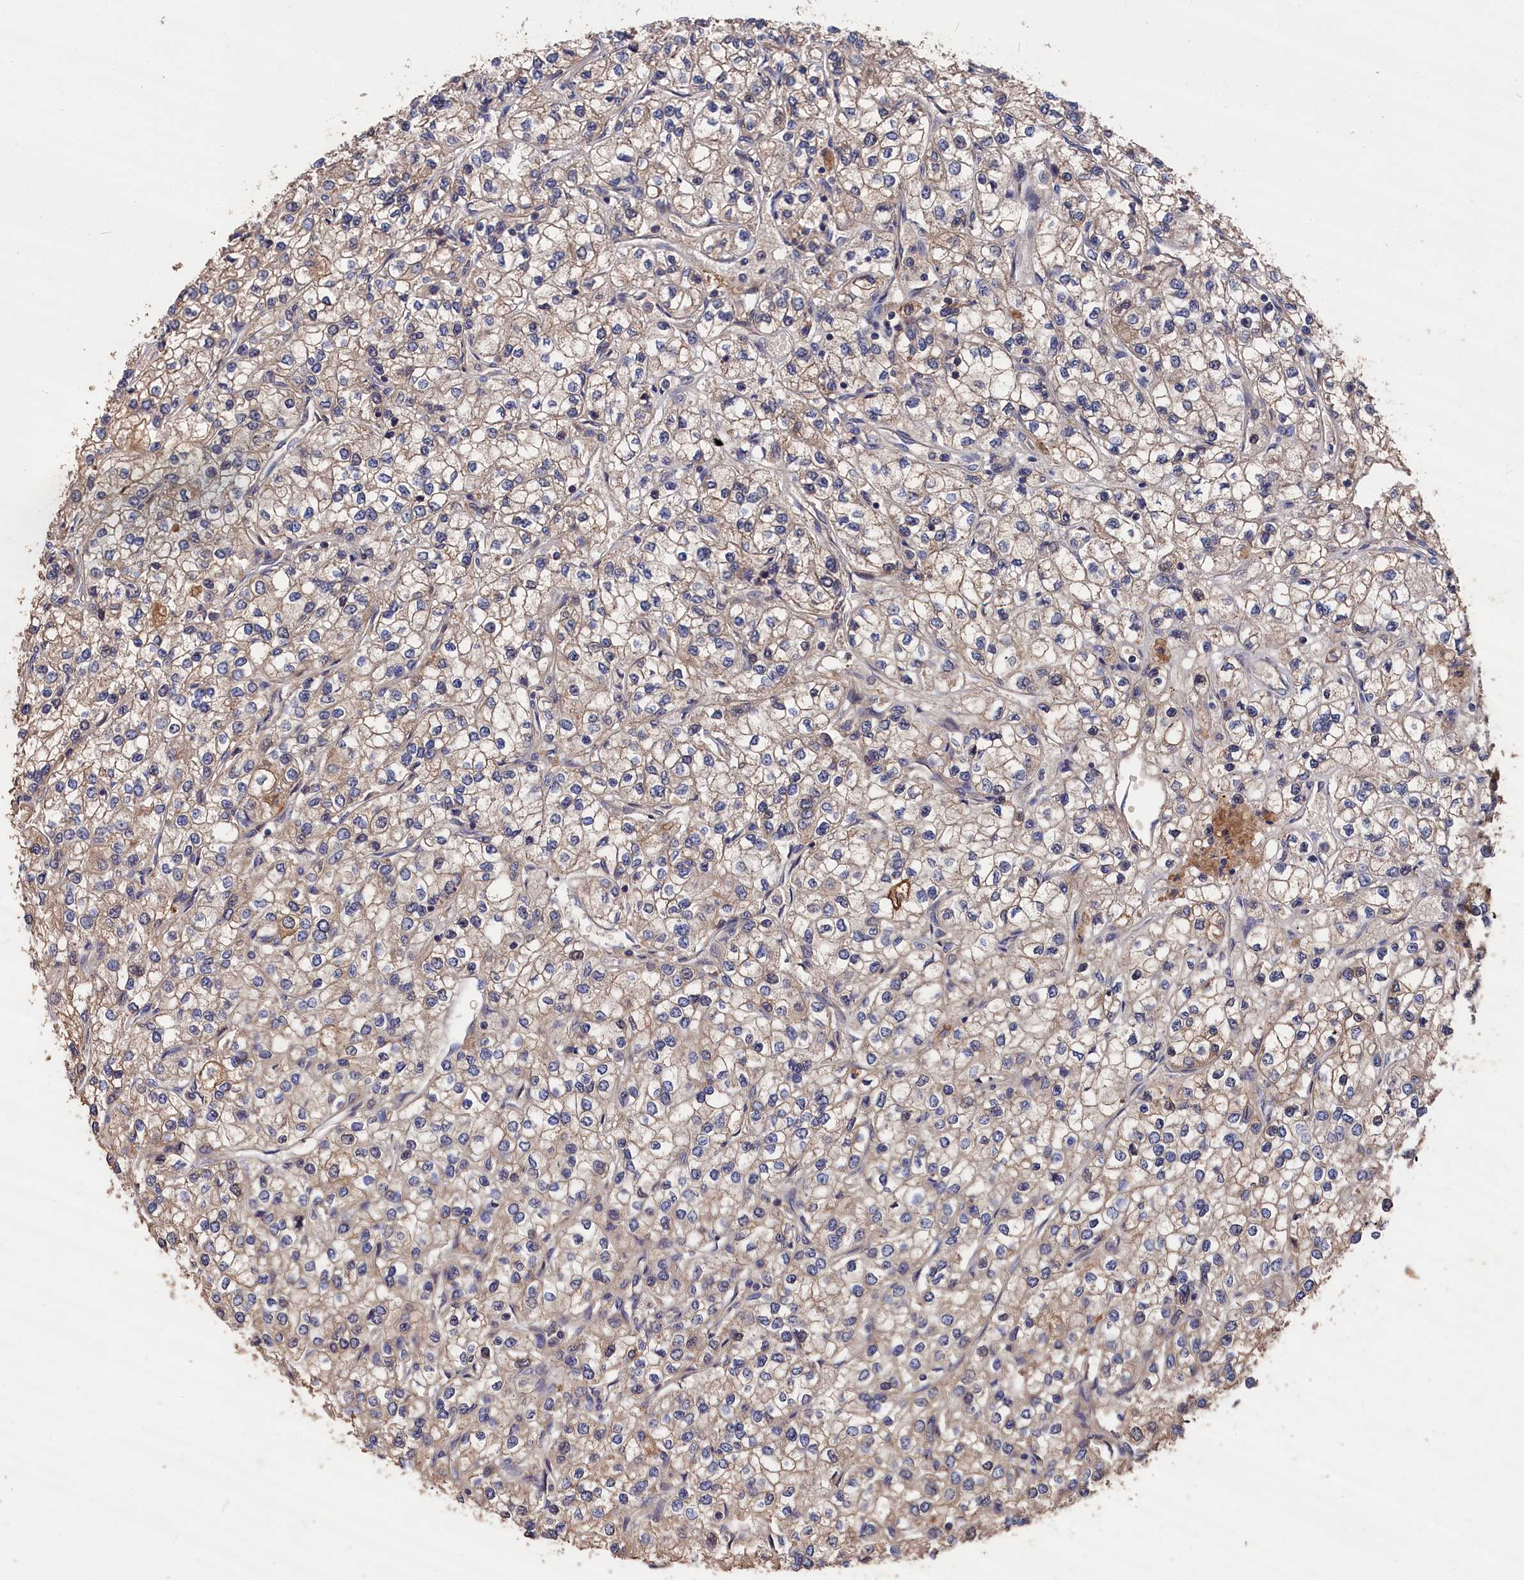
{"staining": {"intensity": "weak", "quantity": "25%-75%", "location": "cytoplasmic/membranous"}, "tissue": "renal cancer", "cell_type": "Tumor cells", "image_type": "cancer", "snomed": [{"axis": "morphology", "description": "Adenocarcinoma, NOS"}, {"axis": "topography", "description": "Kidney"}], "caption": "IHC histopathology image of human renal cancer stained for a protein (brown), which demonstrates low levels of weak cytoplasmic/membranous staining in about 25%-75% of tumor cells.", "gene": "RMI2", "patient": {"sex": "male", "age": 80}}